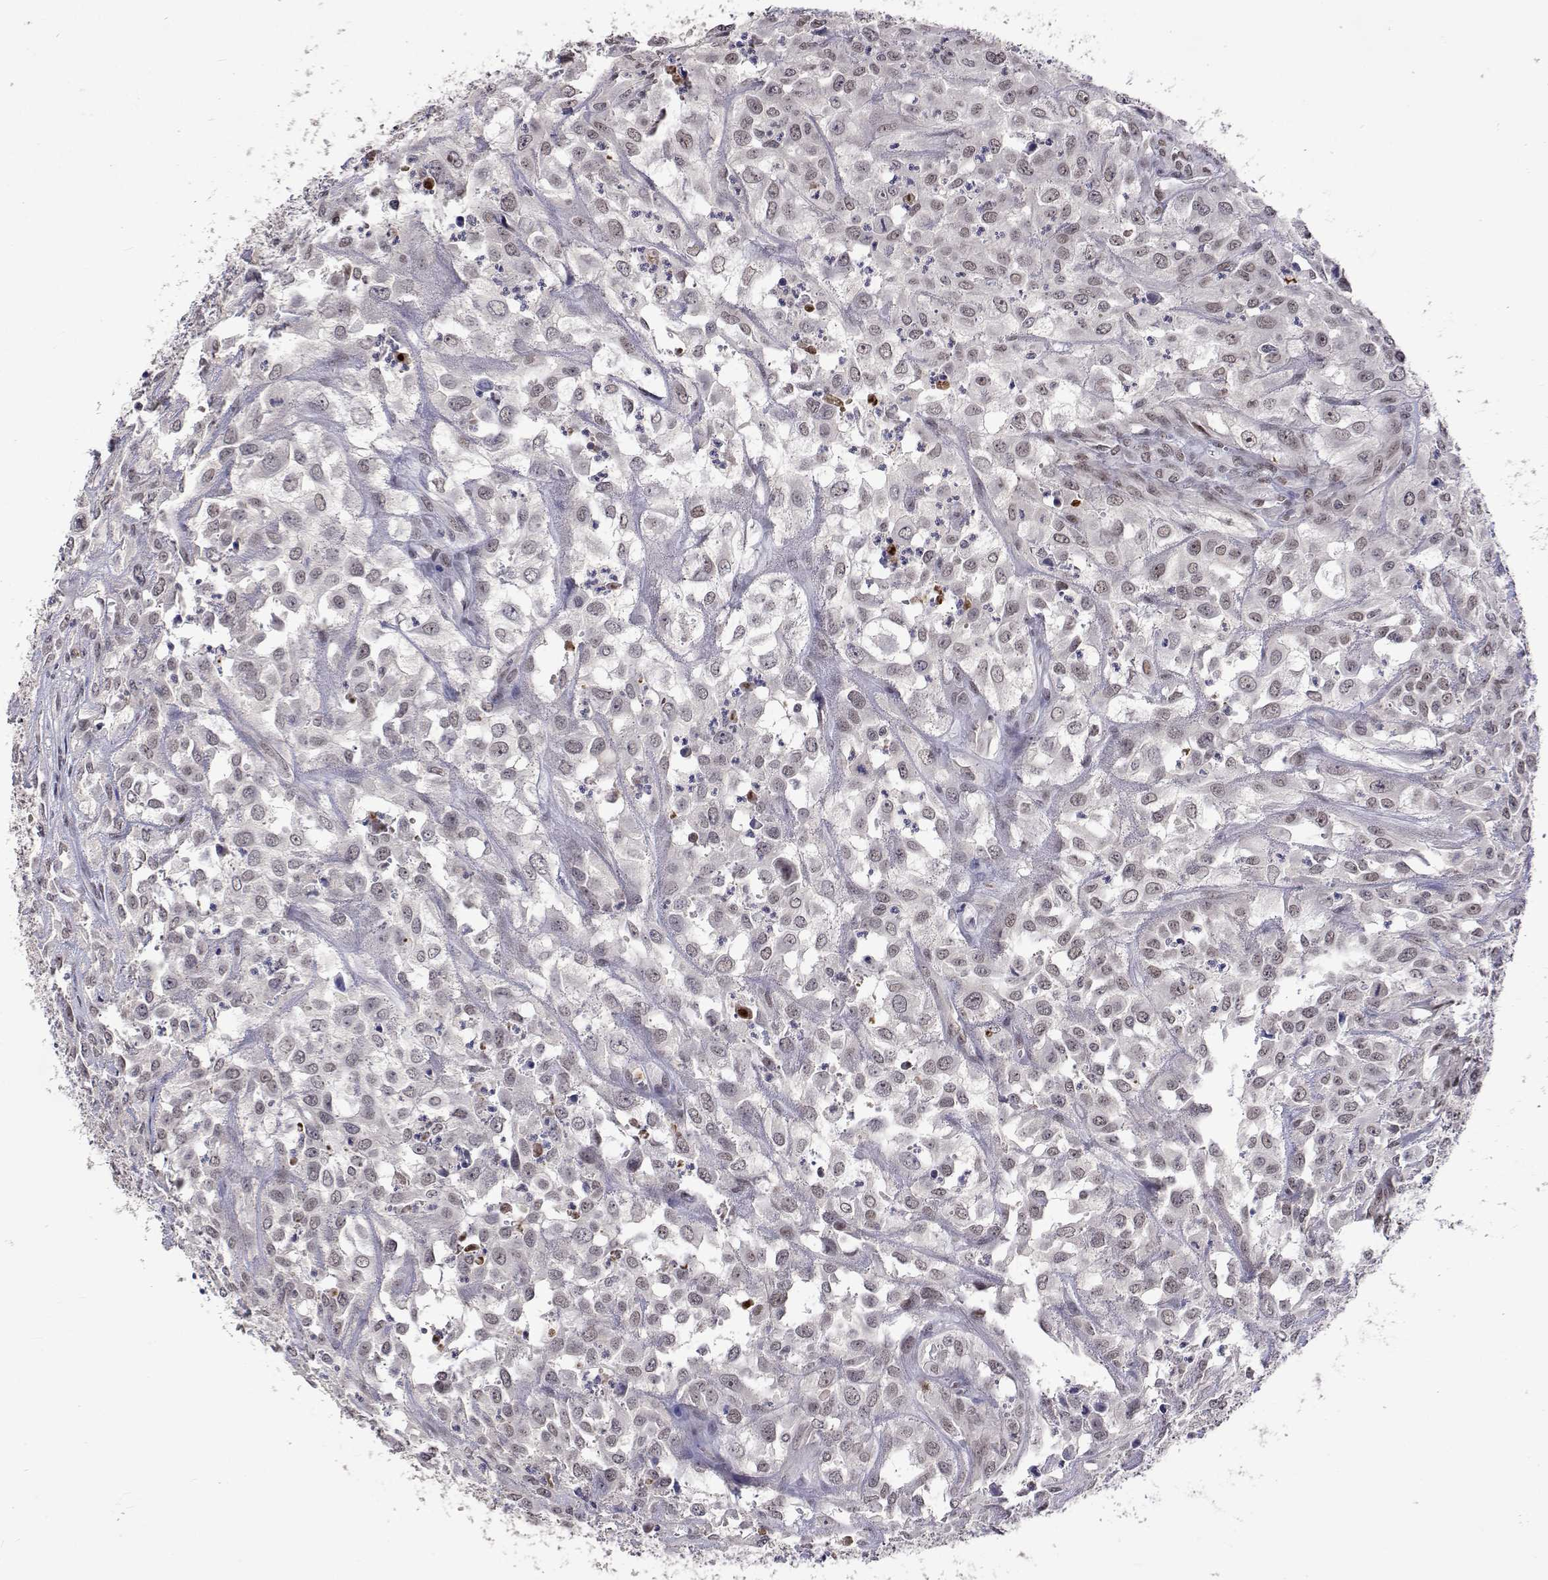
{"staining": {"intensity": "weak", "quantity": "<25%", "location": "nuclear"}, "tissue": "urothelial cancer", "cell_type": "Tumor cells", "image_type": "cancer", "snomed": [{"axis": "morphology", "description": "Urothelial carcinoma, High grade"}, {"axis": "topography", "description": "Urinary bladder"}], "caption": "An immunohistochemistry micrograph of urothelial carcinoma (high-grade) is shown. There is no staining in tumor cells of urothelial carcinoma (high-grade).", "gene": "HNRNPA0", "patient": {"sex": "male", "age": 67}}